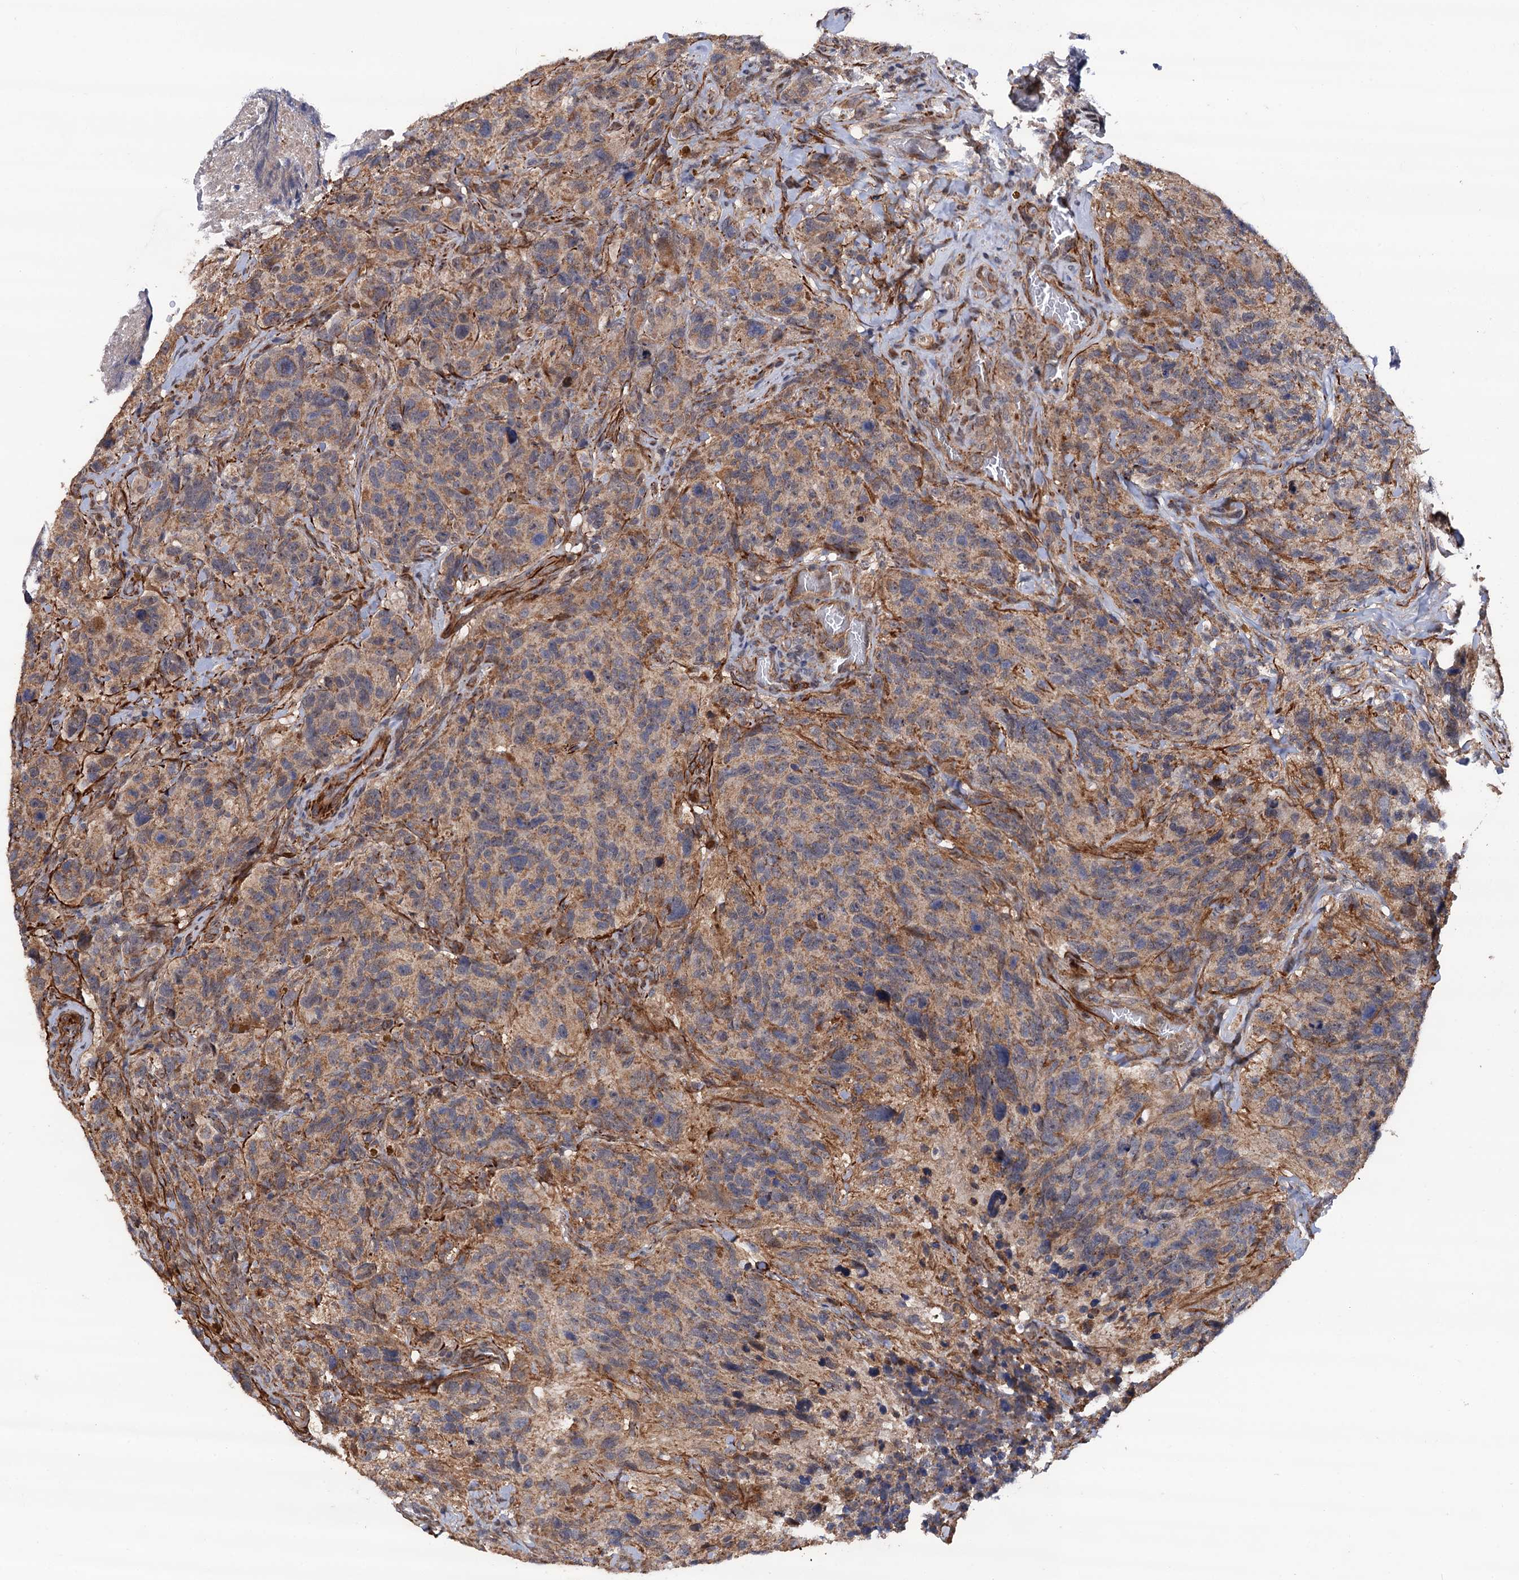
{"staining": {"intensity": "weak", "quantity": "25%-75%", "location": "cytoplasmic/membranous"}, "tissue": "glioma", "cell_type": "Tumor cells", "image_type": "cancer", "snomed": [{"axis": "morphology", "description": "Glioma, malignant, High grade"}, {"axis": "topography", "description": "Brain"}], "caption": "The immunohistochemical stain shows weak cytoplasmic/membranous staining in tumor cells of high-grade glioma (malignant) tissue.", "gene": "FSIP1", "patient": {"sex": "male", "age": 69}}